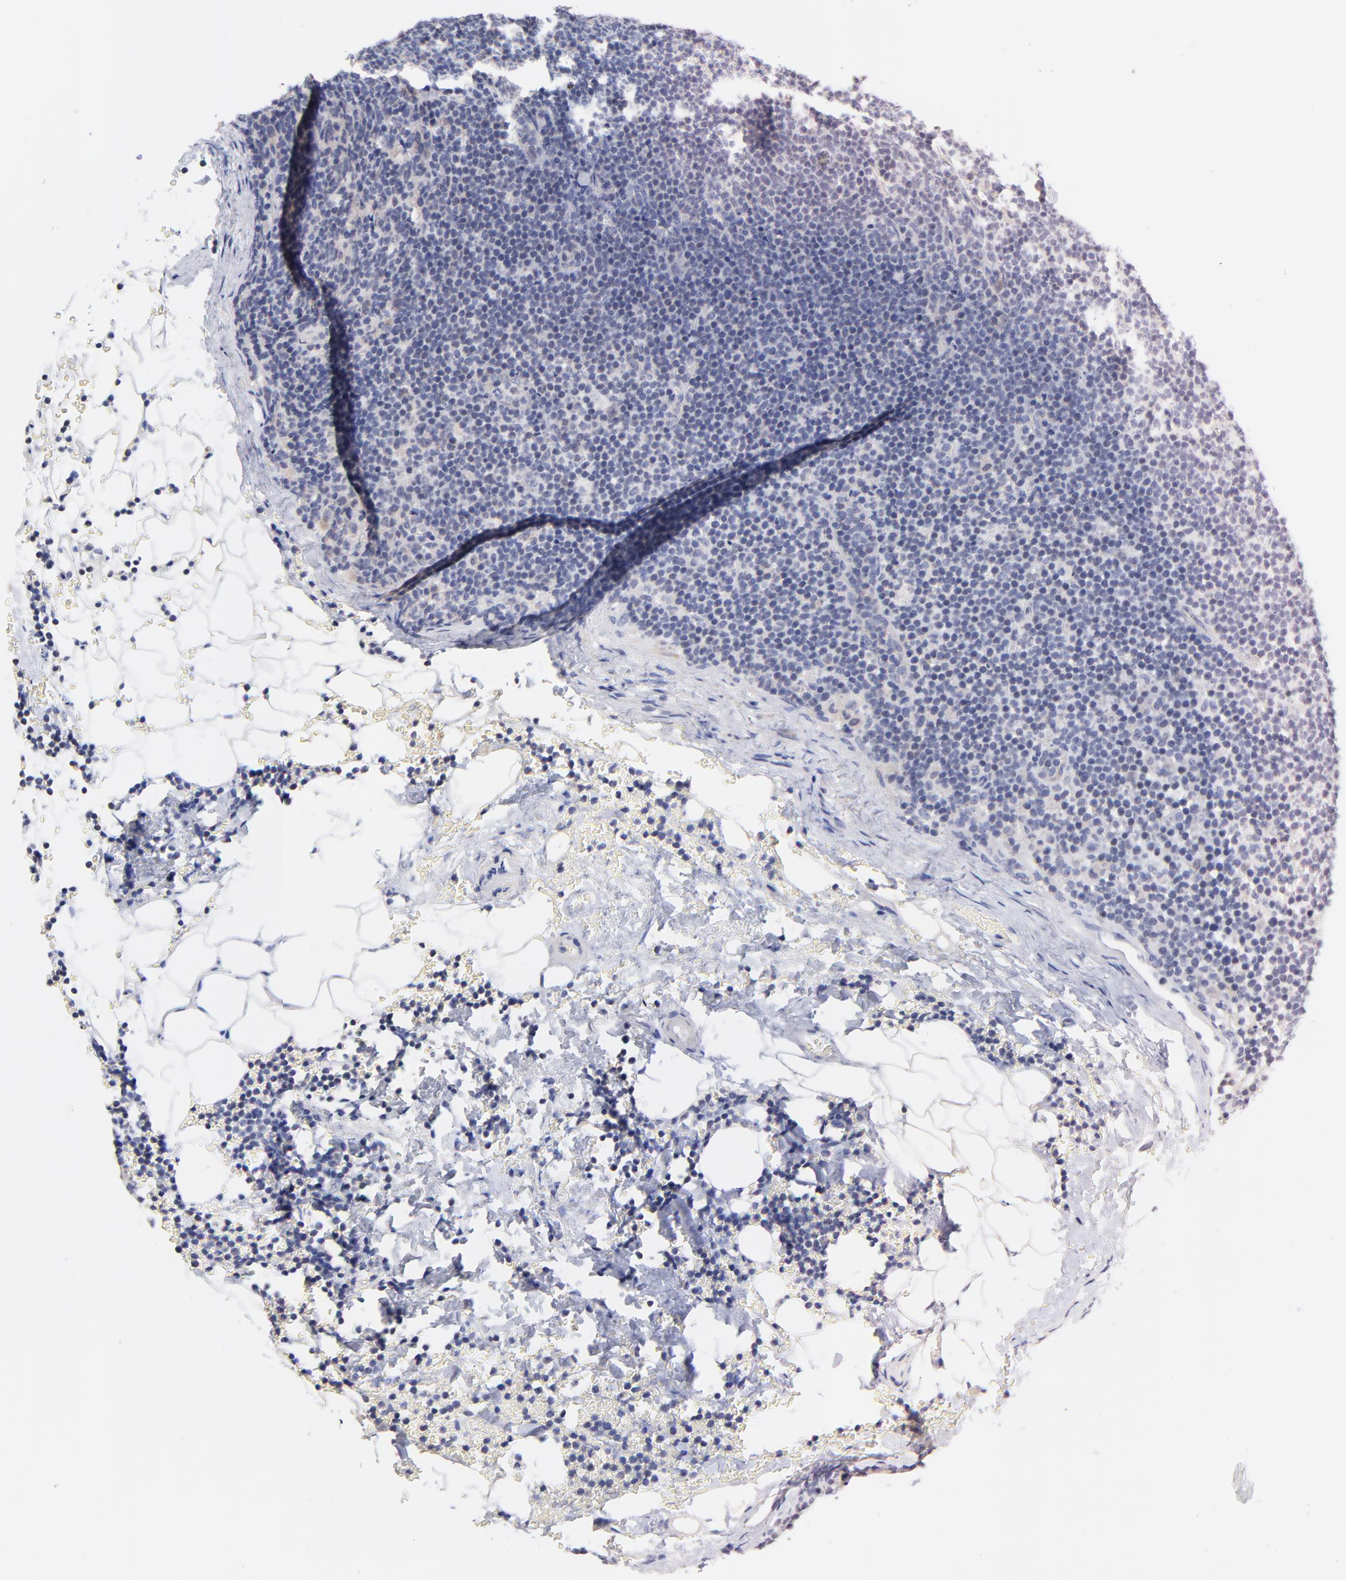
{"staining": {"intensity": "negative", "quantity": "none", "location": "none"}, "tissue": "lymphoma", "cell_type": "Tumor cells", "image_type": "cancer", "snomed": [{"axis": "morphology", "description": "Malignant lymphoma, non-Hodgkin's type, High grade"}, {"axis": "topography", "description": "Lymph node"}], "caption": "Immunohistochemistry (IHC) micrograph of high-grade malignant lymphoma, non-Hodgkin's type stained for a protein (brown), which displays no expression in tumor cells.", "gene": "TWNK", "patient": {"sex": "female", "age": 58}}